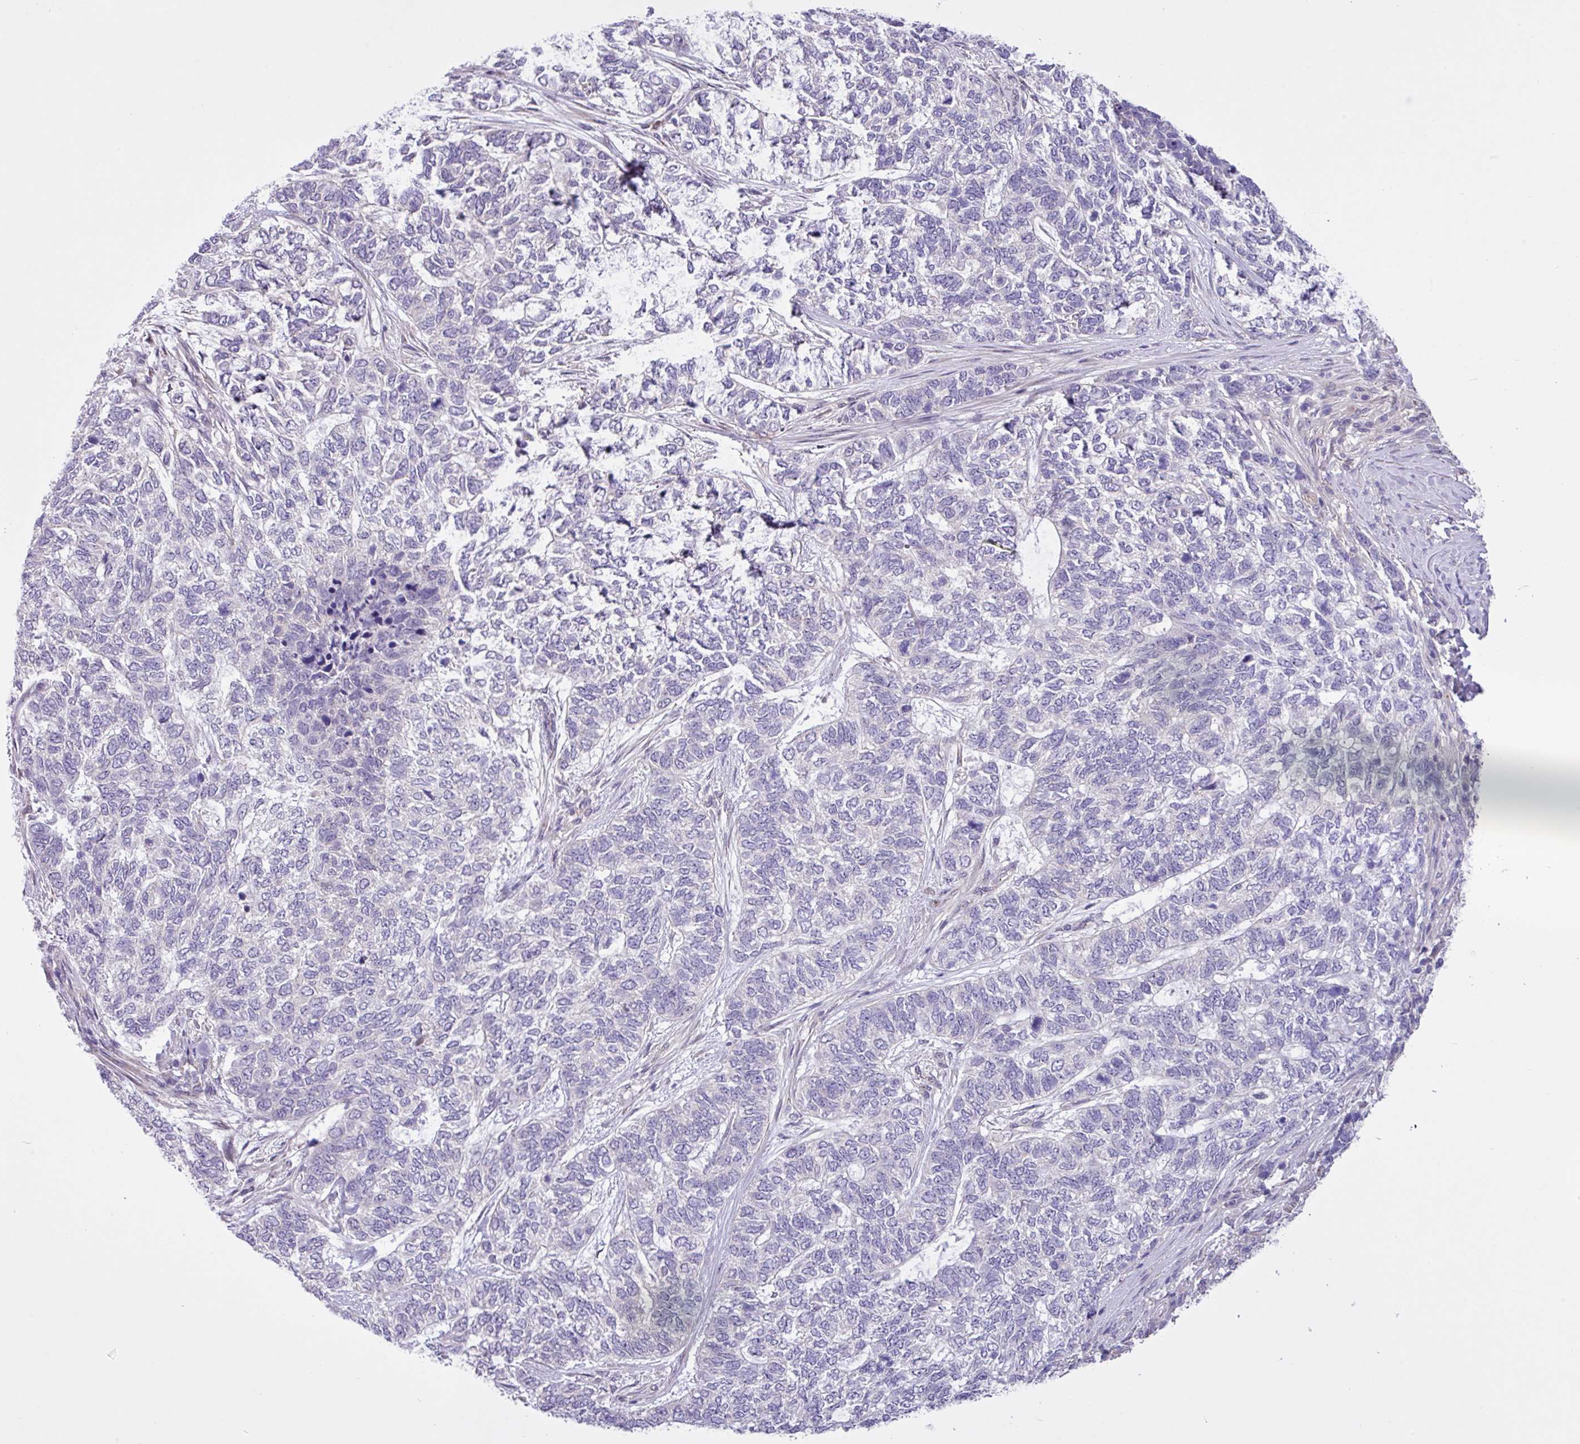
{"staining": {"intensity": "negative", "quantity": "none", "location": "none"}, "tissue": "skin cancer", "cell_type": "Tumor cells", "image_type": "cancer", "snomed": [{"axis": "morphology", "description": "Basal cell carcinoma"}, {"axis": "topography", "description": "Skin"}], "caption": "This is a micrograph of immunohistochemistry (IHC) staining of skin cancer, which shows no expression in tumor cells.", "gene": "SPINK8", "patient": {"sex": "female", "age": 65}}